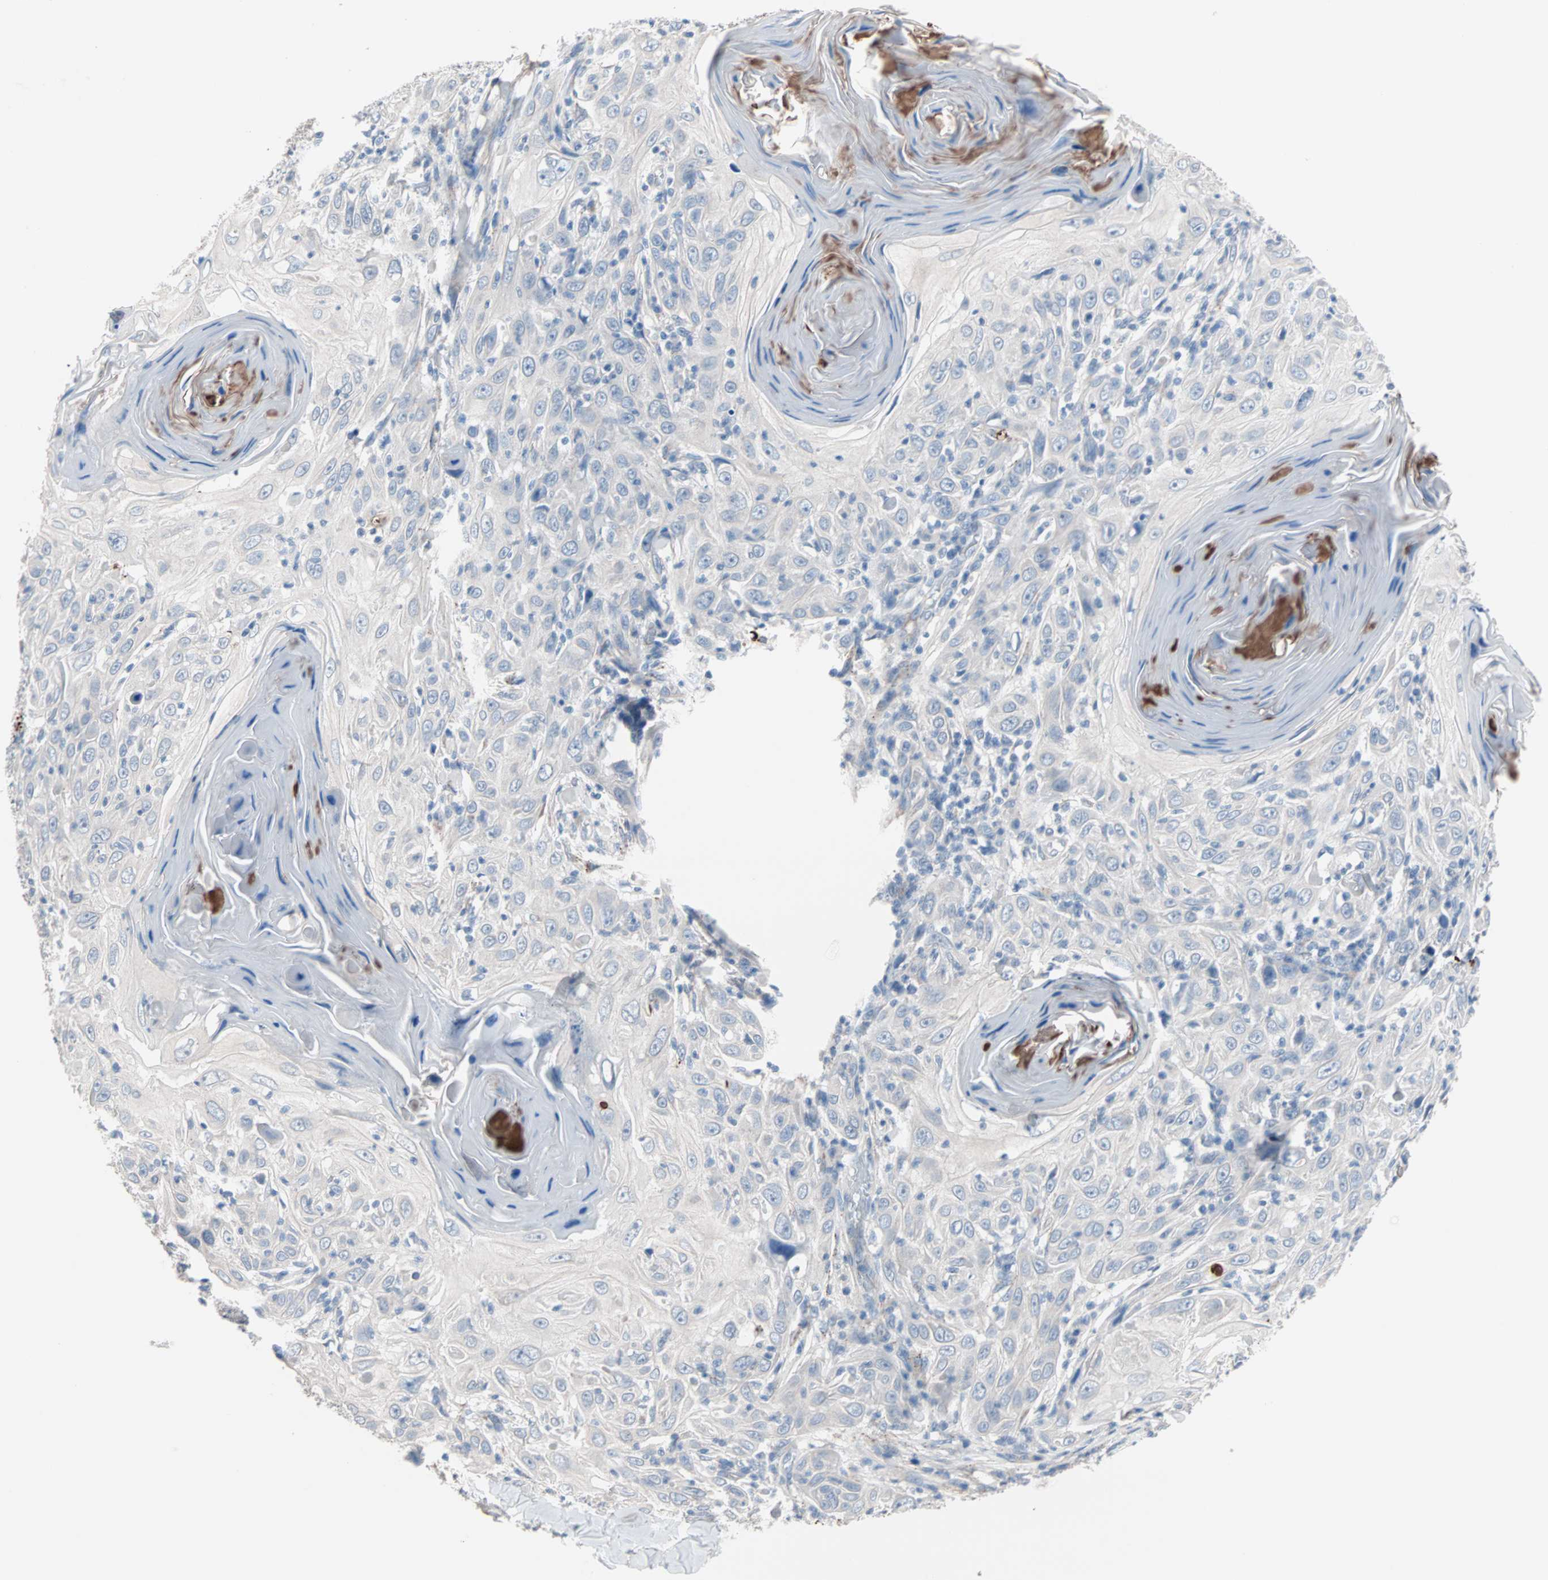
{"staining": {"intensity": "negative", "quantity": "none", "location": "none"}, "tissue": "skin cancer", "cell_type": "Tumor cells", "image_type": "cancer", "snomed": [{"axis": "morphology", "description": "Squamous cell carcinoma, NOS"}, {"axis": "topography", "description": "Skin"}], "caption": "A micrograph of skin cancer stained for a protein demonstrates no brown staining in tumor cells.", "gene": "ULBP1", "patient": {"sex": "female", "age": 88}}